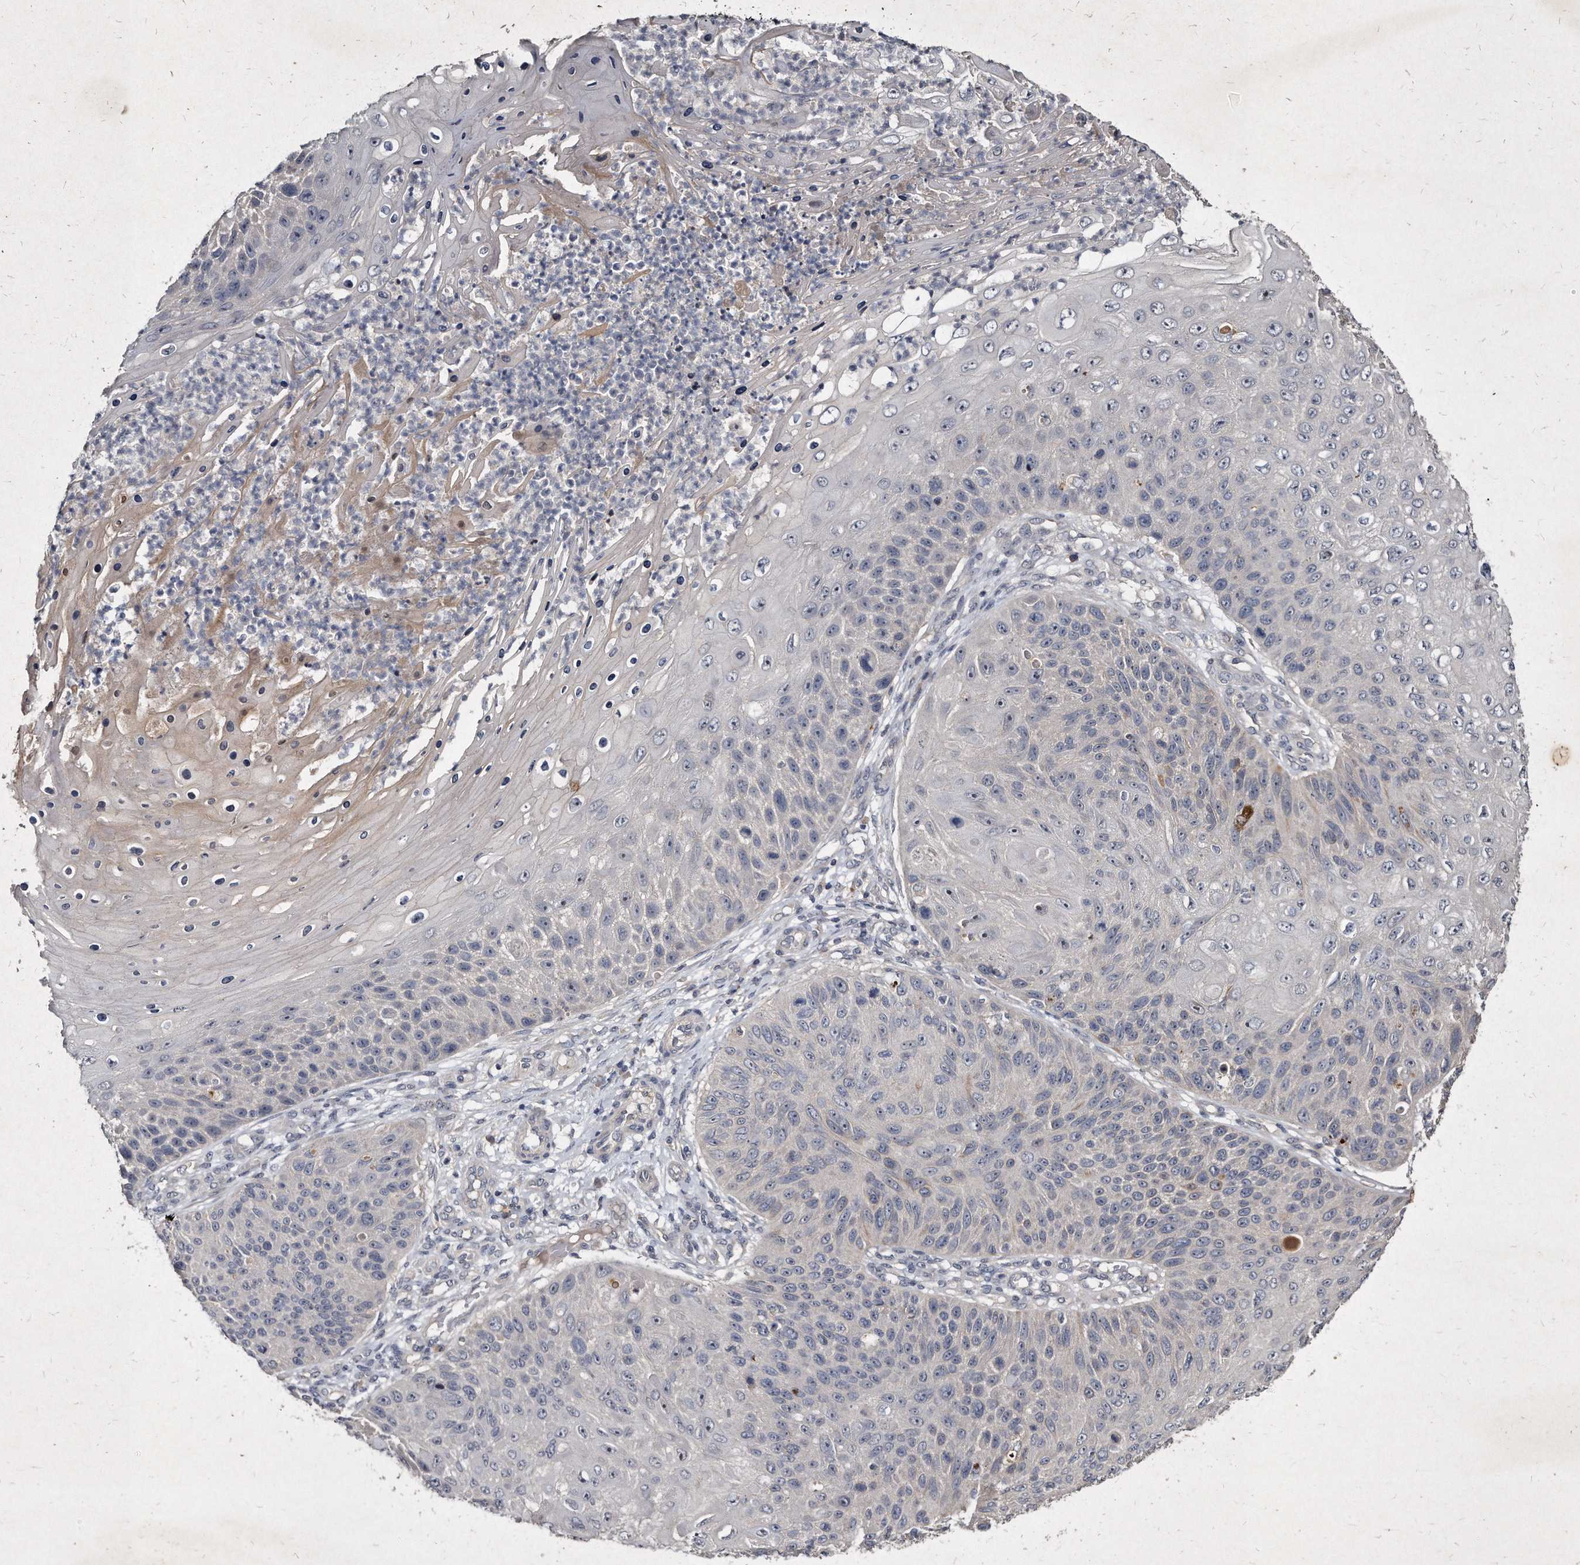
{"staining": {"intensity": "negative", "quantity": "none", "location": "none"}, "tissue": "skin cancer", "cell_type": "Tumor cells", "image_type": "cancer", "snomed": [{"axis": "morphology", "description": "Squamous cell carcinoma, NOS"}, {"axis": "topography", "description": "Skin"}], "caption": "This is an immunohistochemistry (IHC) micrograph of human skin squamous cell carcinoma. There is no staining in tumor cells.", "gene": "KLHDC3", "patient": {"sex": "female", "age": 88}}